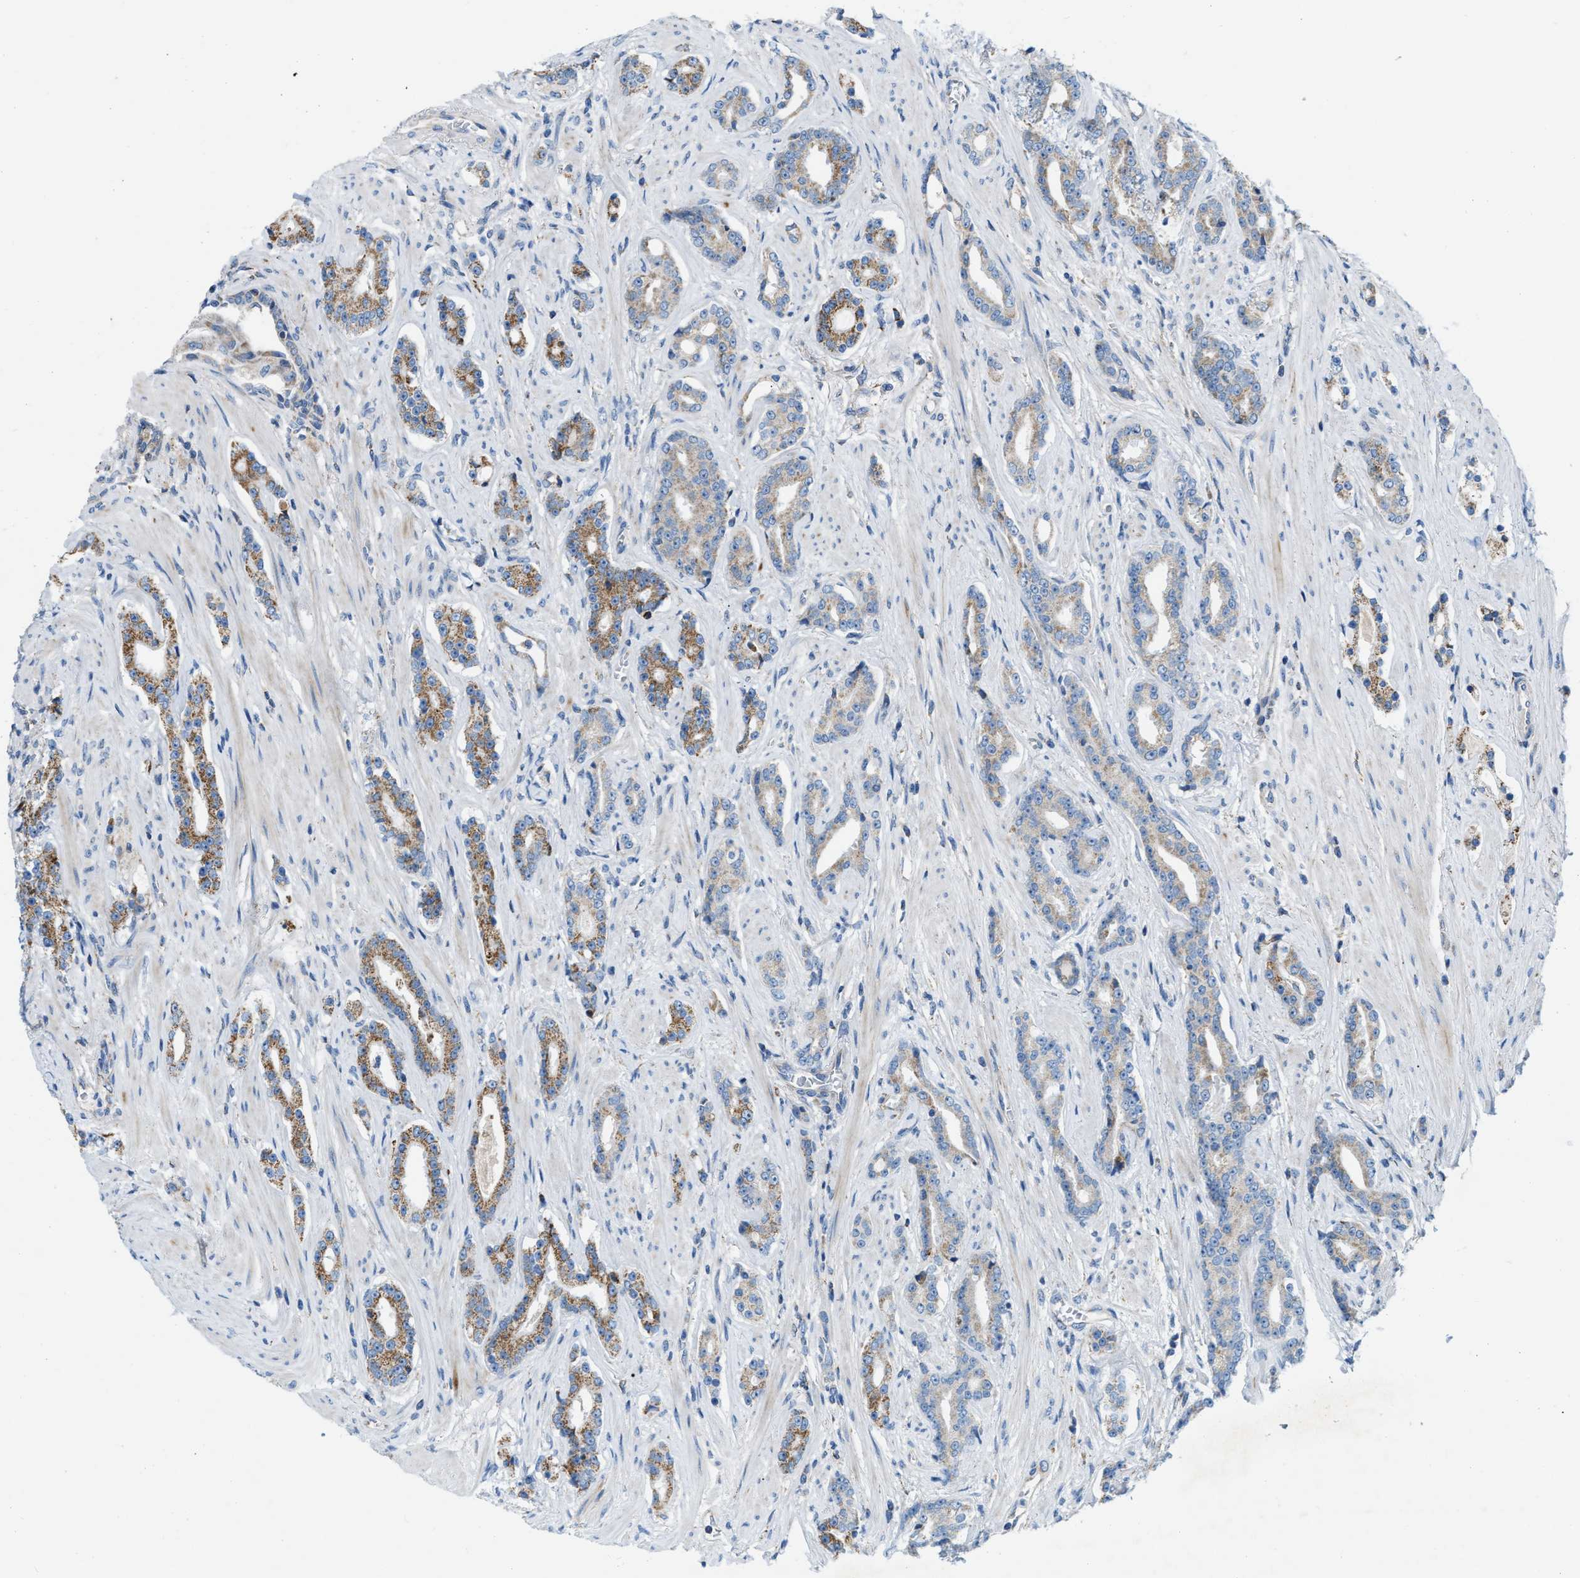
{"staining": {"intensity": "moderate", "quantity": "25%-75%", "location": "cytoplasmic/membranous"}, "tissue": "prostate cancer", "cell_type": "Tumor cells", "image_type": "cancer", "snomed": [{"axis": "morphology", "description": "Adenocarcinoma, High grade"}, {"axis": "topography", "description": "Prostate"}], "caption": "High-magnification brightfield microscopy of adenocarcinoma (high-grade) (prostate) stained with DAB (3,3'-diaminobenzidine) (brown) and counterstained with hematoxylin (blue). tumor cells exhibit moderate cytoplasmic/membranous expression is appreciated in approximately25%-75% of cells.", "gene": "JADE1", "patient": {"sex": "male", "age": 71}}